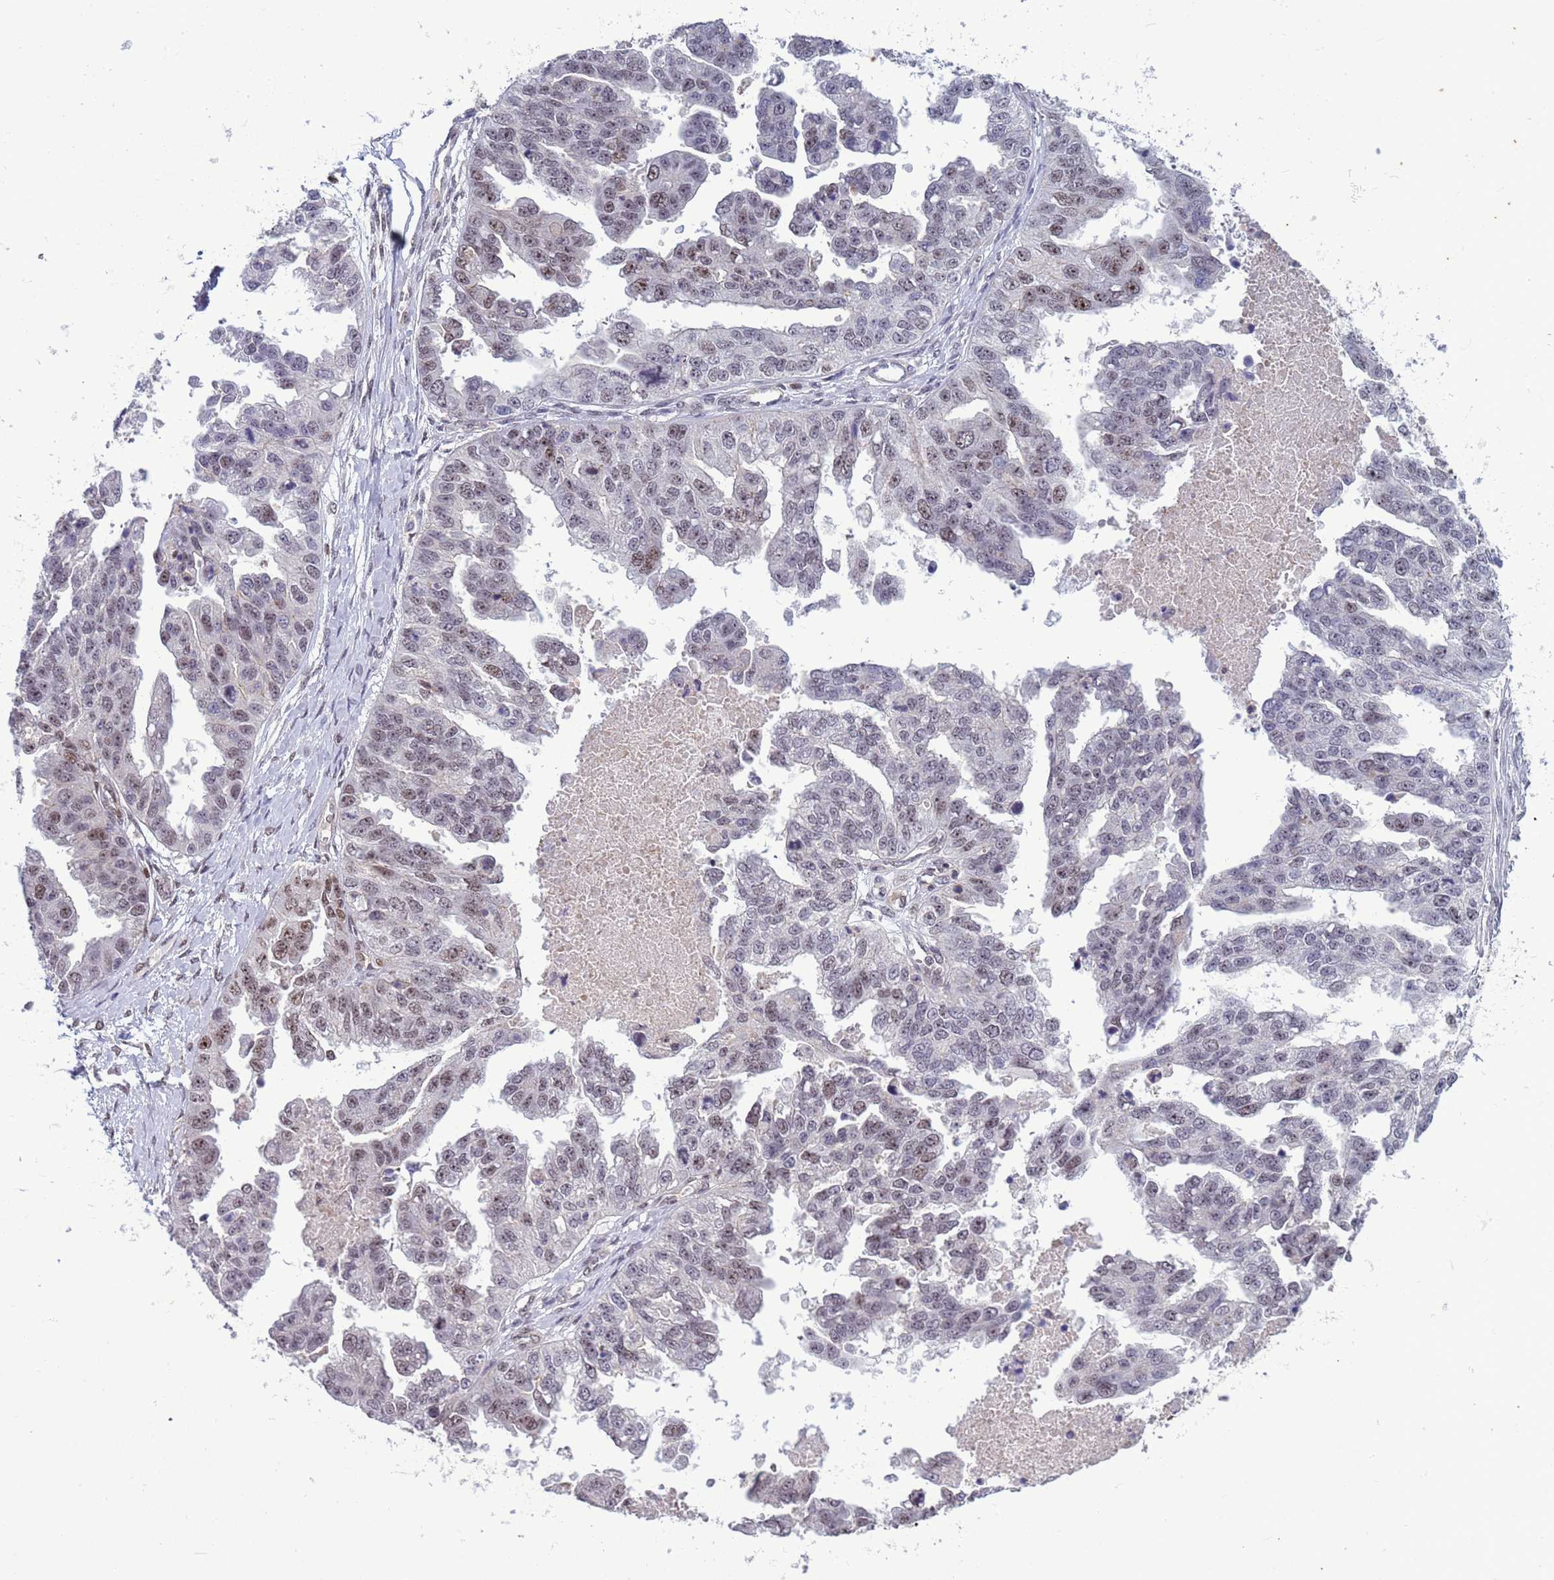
{"staining": {"intensity": "moderate", "quantity": "<25%", "location": "nuclear"}, "tissue": "ovarian cancer", "cell_type": "Tumor cells", "image_type": "cancer", "snomed": [{"axis": "morphology", "description": "Cystadenocarcinoma, serous, NOS"}, {"axis": "topography", "description": "Ovary"}], "caption": "A micrograph of serous cystadenocarcinoma (ovarian) stained for a protein exhibits moderate nuclear brown staining in tumor cells. (DAB = brown stain, brightfield microscopy at high magnification).", "gene": "NSL1", "patient": {"sex": "female", "age": 58}}